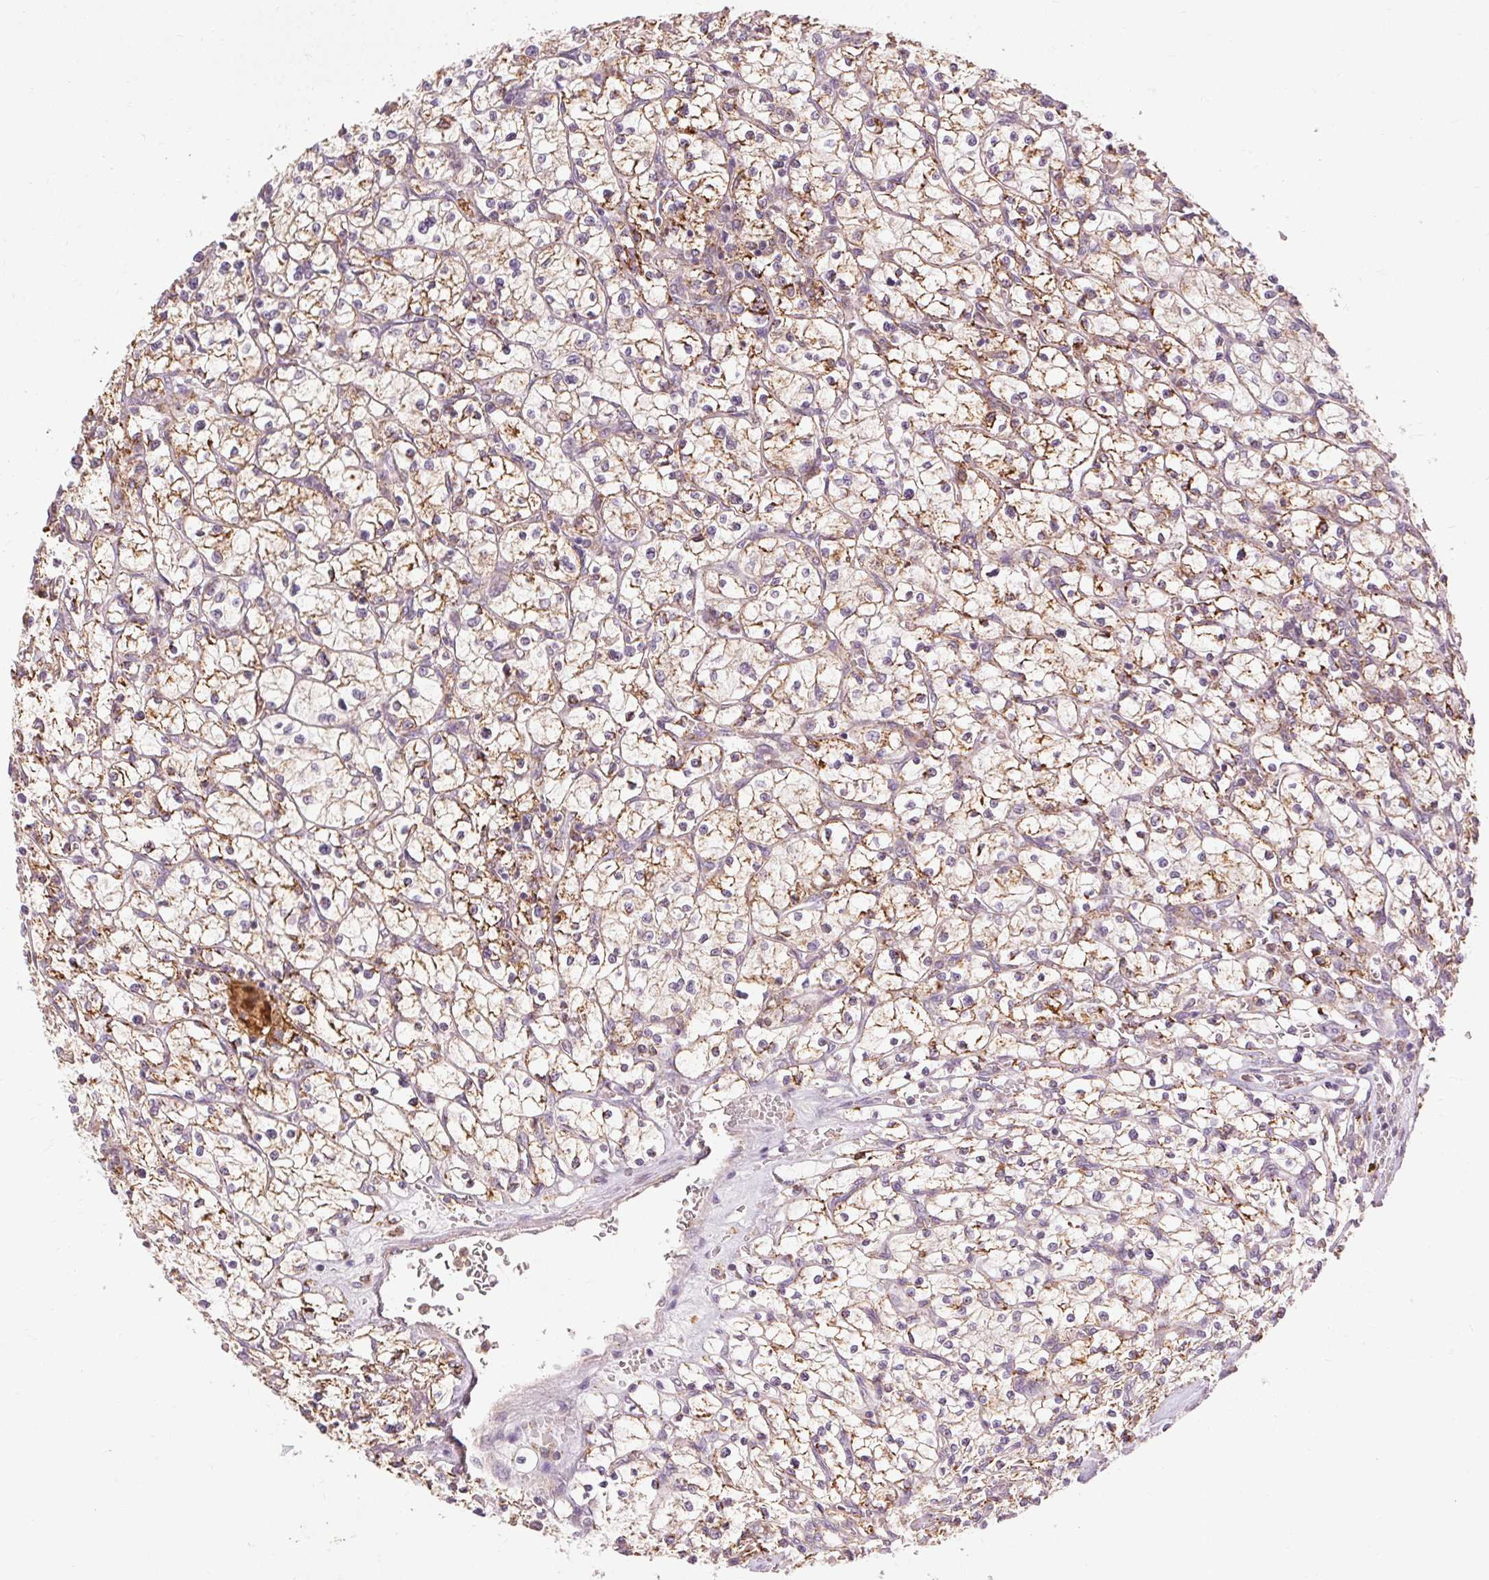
{"staining": {"intensity": "moderate", "quantity": "25%-75%", "location": "cytoplasmic/membranous"}, "tissue": "renal cancer", "cell_type": "Tumor cells", "image_type": "cancer", "snomed": [{"axis": "morphology", "description": "Adenocarcinoma, NOS"}, {"axis": "topography", "description": "Kidney"}], "caption": "Renal adenocarcinoma stained with DAB (3,3'-diaminobenzidine) IHC demonstrates medium levels of moderate cytoplasmic/membranous staining in about 25%-75% of tumor cells.", "gene": "REP15", "patient": {"sex": "female", "age": 64}}